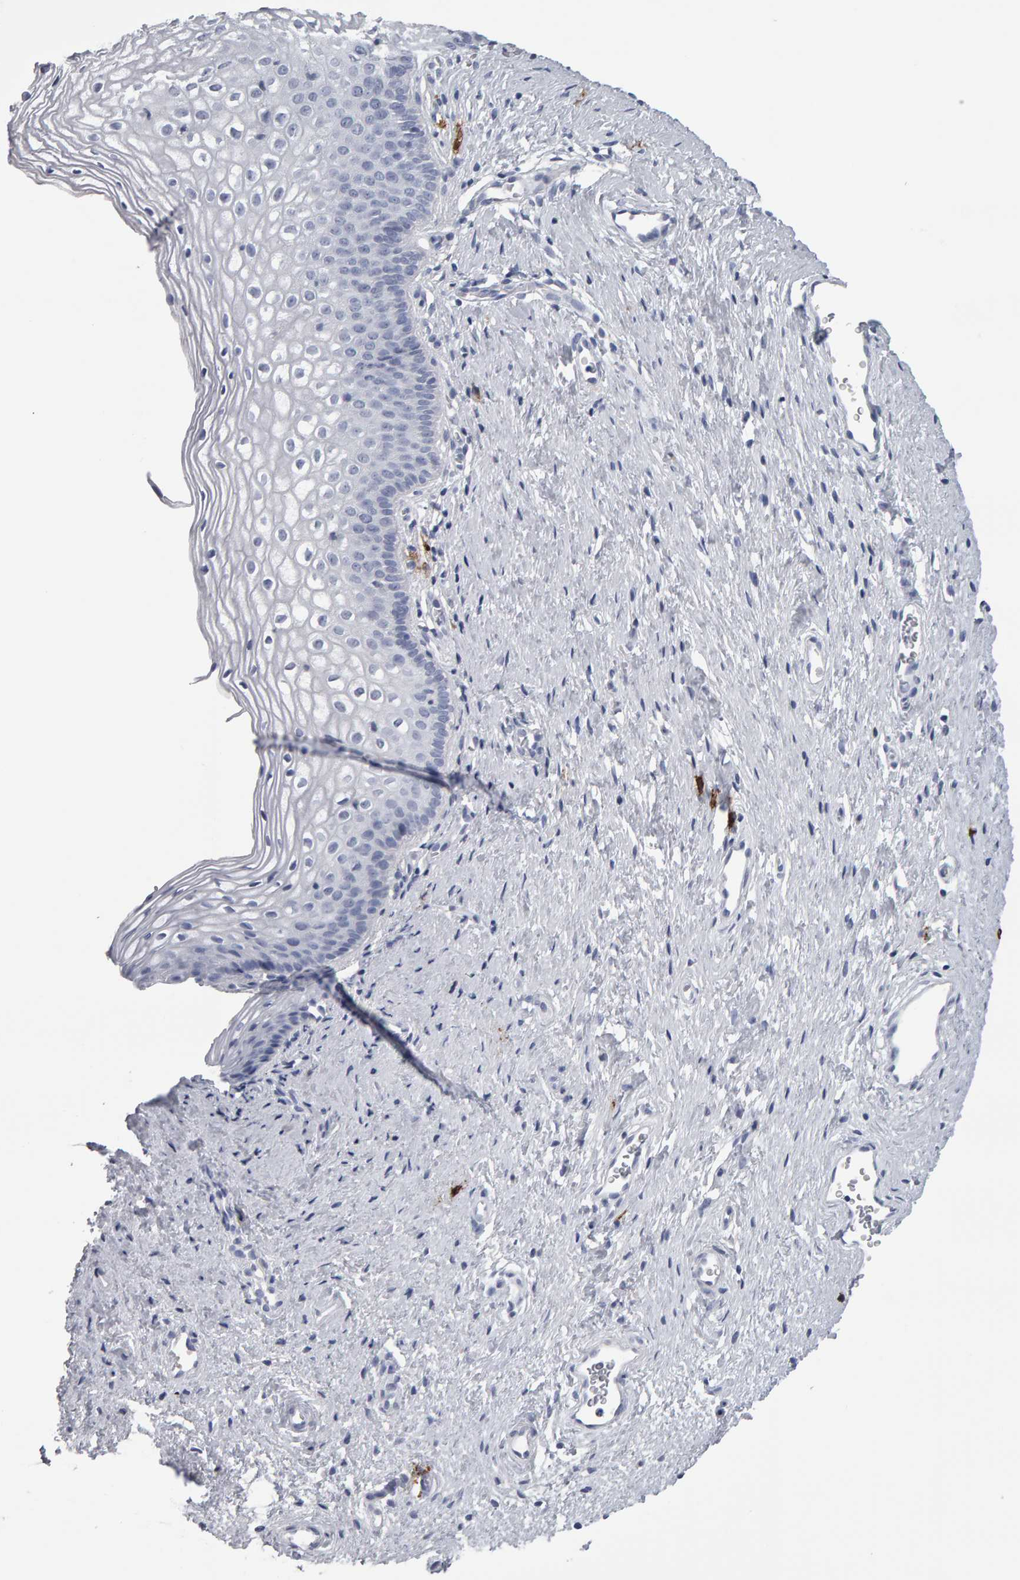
{"staining": {"intensity": "negative", "quantity": "none", "location": "none"}, "tissue": "cervix", "cell_type": "Glandular cells", "image_type": "normal", "snomed": [{"axis": "morphology", "description": "Normal tissue, NOS"}, {"axis": "topography", "description": "Cervix"}], "caption": "A micrograph of cervix stained for a protein displays no brown staining in glandular cells. (DAB (3,3'-diaminobenzidine) immunohistochemistry, high magnification).", "gene": "CD38", "patient": {"sex": "female", "age": 27}}